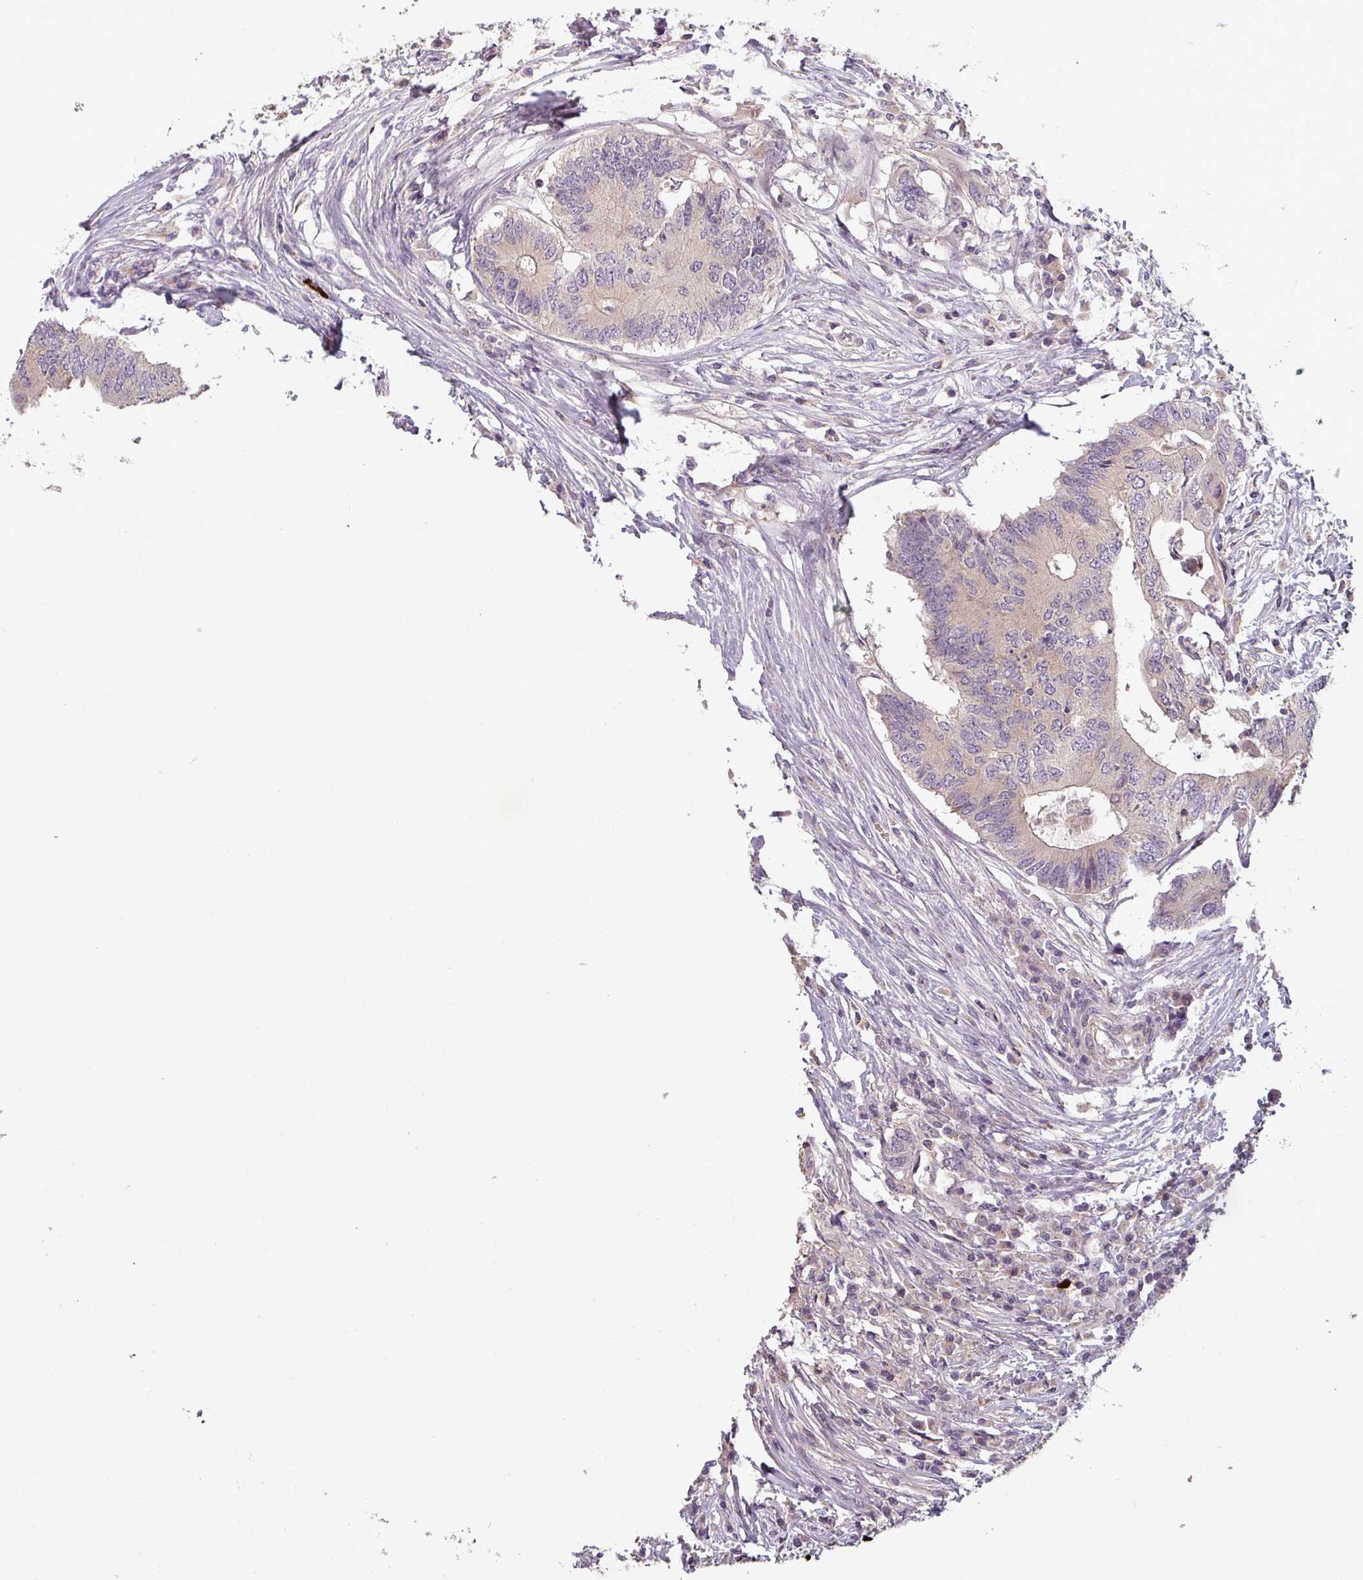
{"staining": {"intensity": "weak", "quantity": "<25%", "location": "cytoplasmic/membranous"}, "tissue": "colorectal cancer", "cell_type": "Tumor cells", "image_type": "cancer", "snomed": [{"axis": "morphology", "description": "Adenocarcinoma, NOS"}, {"axis": "topography", "description": "Colon"}], "caption": "This is a photomicrograph of IHC staining of adenocarcinoma (colorectal), which shows no positivity in tumor cells.", "gene": "NIN", "patient": {"sex": "male", "age": 71}}